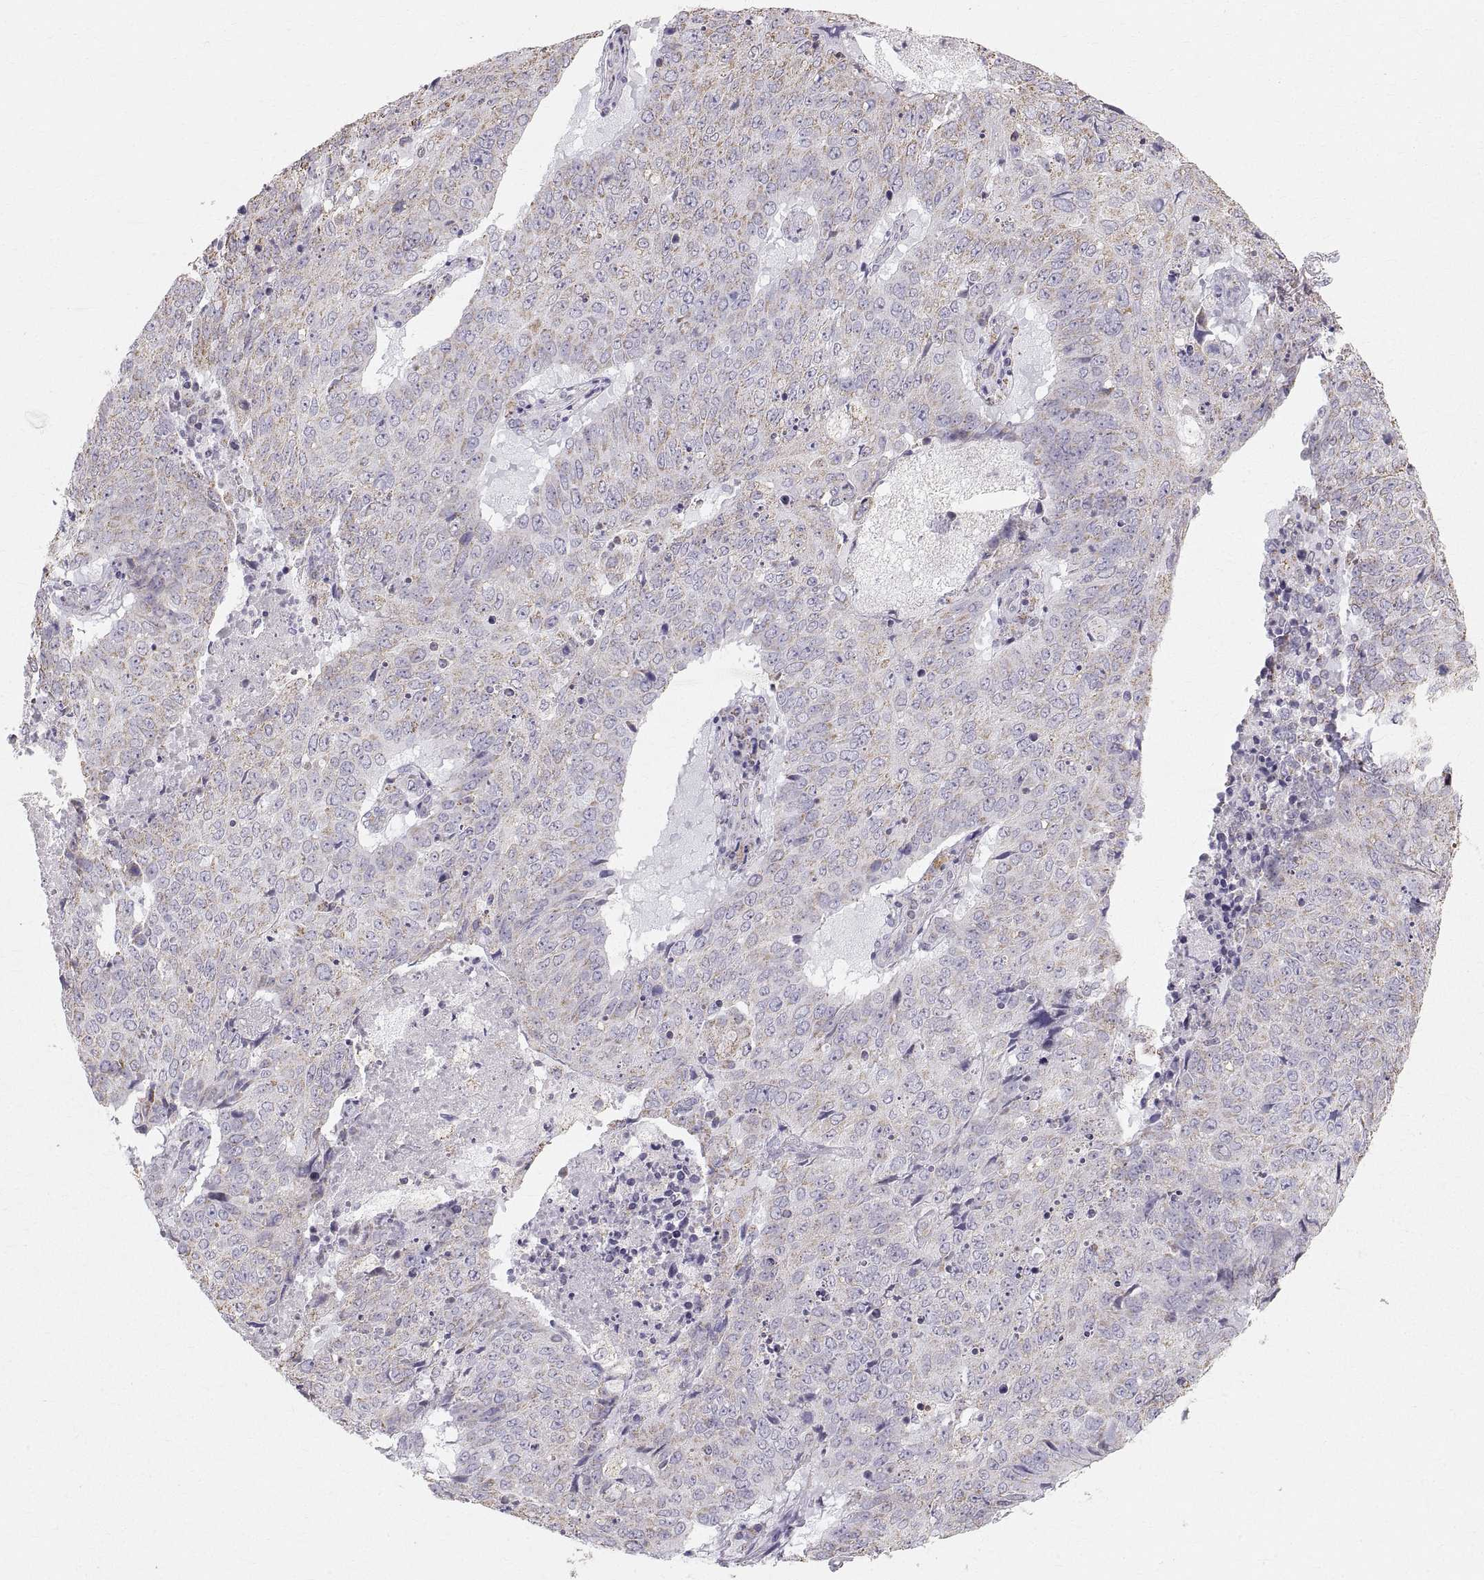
{"staining": {"intensity": "negative", "quantity": "none", "location": "none"}, "tissue": "lung cancer", "cell_type": "Tumor cells", "image_type": "cancer", "snomed": [{"axis": "morphology", "description": "Normal tissue, NOS"}, {"axis": "morphology", "description": "Squamous cell carcinoma, NOS"}, {"axis": "topography", "description": "Bronchus"}, {"axis": "topography", "description": "Lung"}], "caption": "The IHC photomicrograph has no significant positivity in tumor cells of lung cancer (squamous cell carcinoma) tissue.", "gene": "STMND1", "patient": {"sex": "male", "age": 64}}